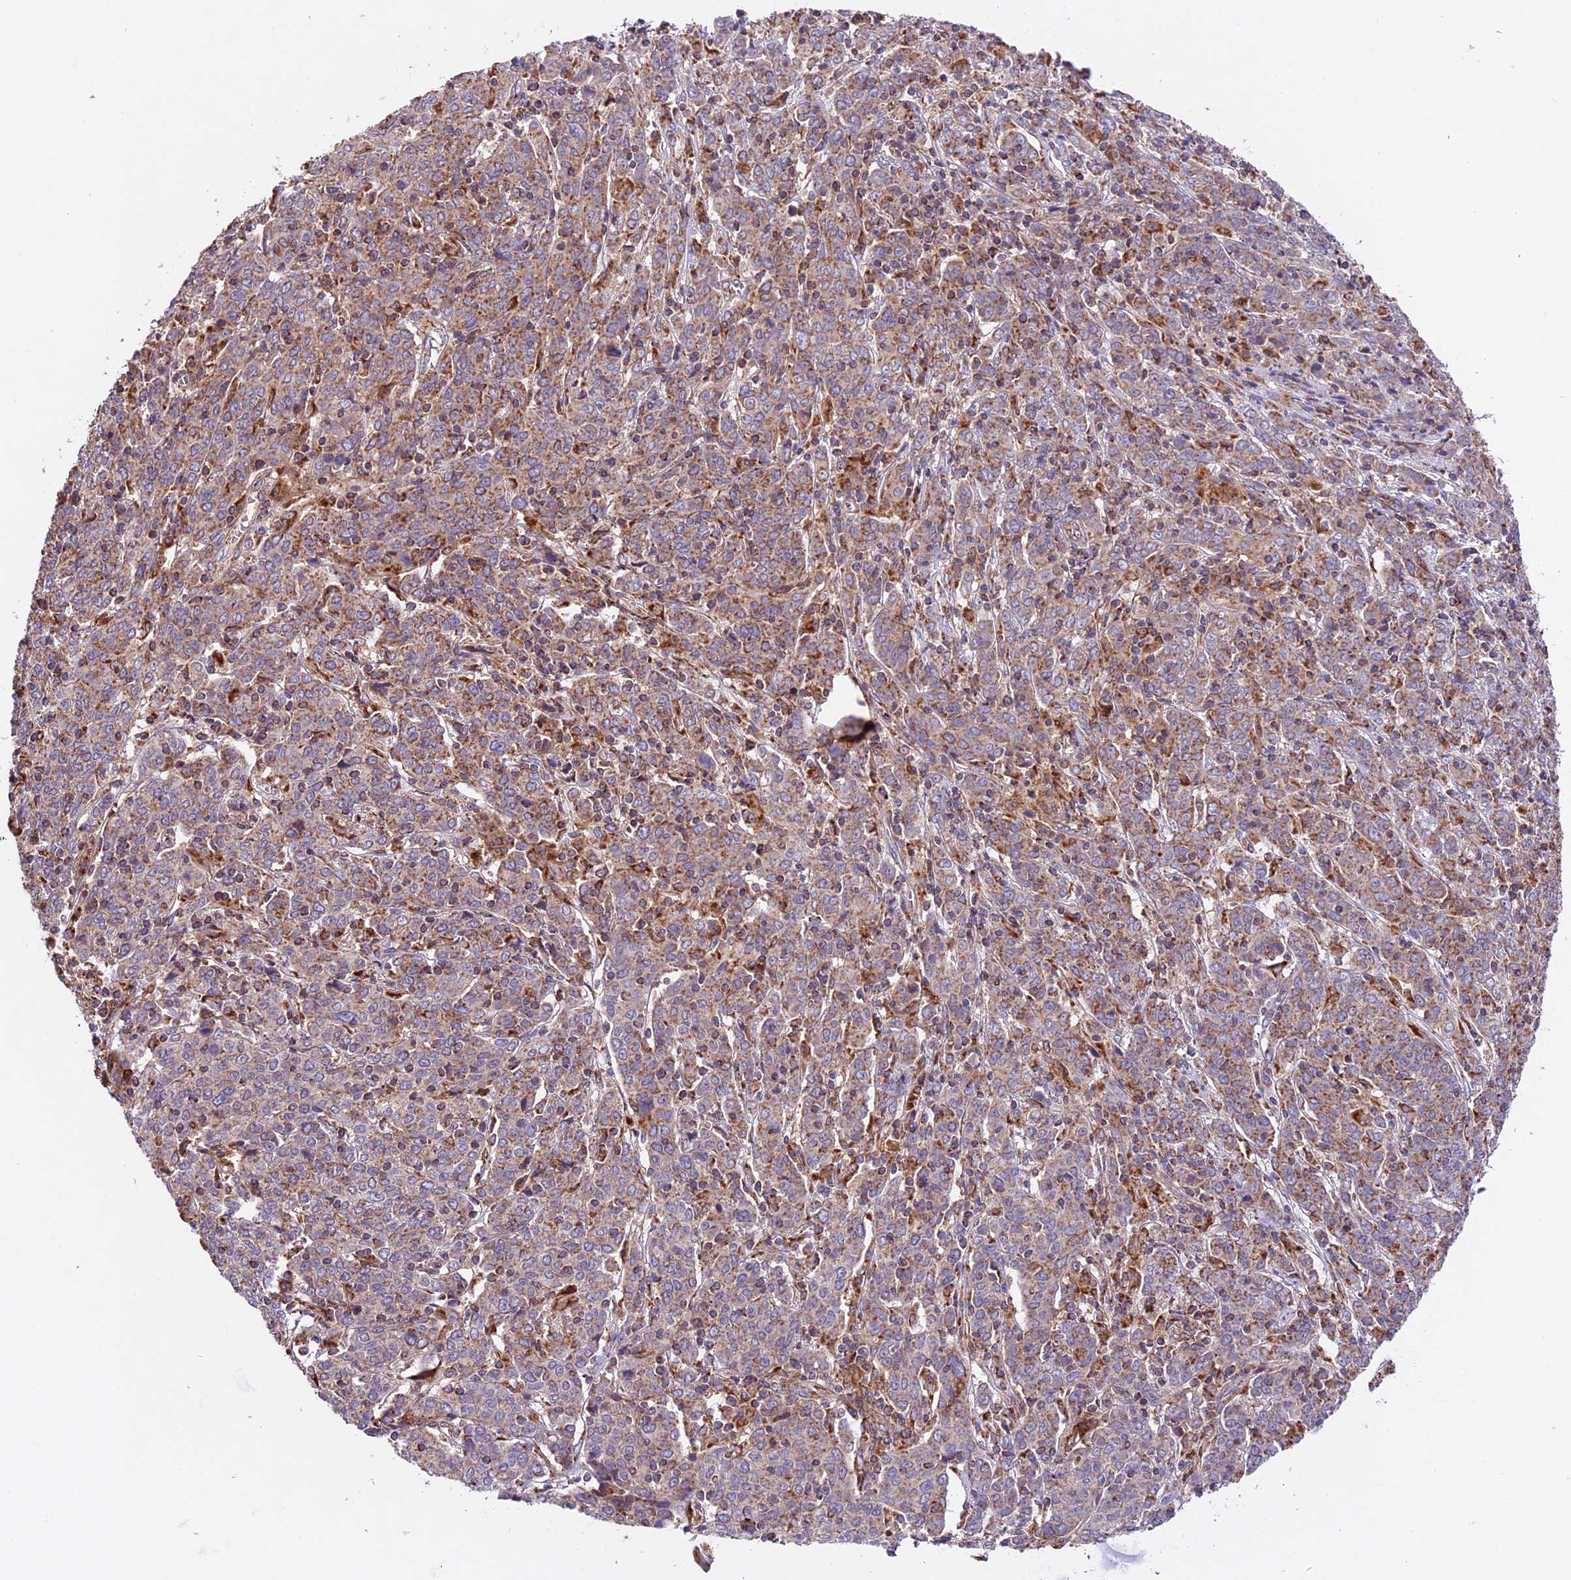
{"staining": {"intensity": "weak", "quantity": "25%-75%", "location": "cytoplasmic/membranous"}, "tissue": "cervical cancer", "cell_type": "Tumor cells", "image_type": "cancer", "snomed": [{"axis": "morphology", "description": "Squamous cell carcinoma, NOS"}, {"axis": "topography", "description": "Cervix"}], "caption": "Brown immunohistochemical staining in human cervical cancer (squamous cell carcinoma) displays weak cytoplasmic/membranous expression in approximately 25%-75% of tumor cells.", "gene": "NDUFA8", "patient": {"sex": "female", "age": 67}}